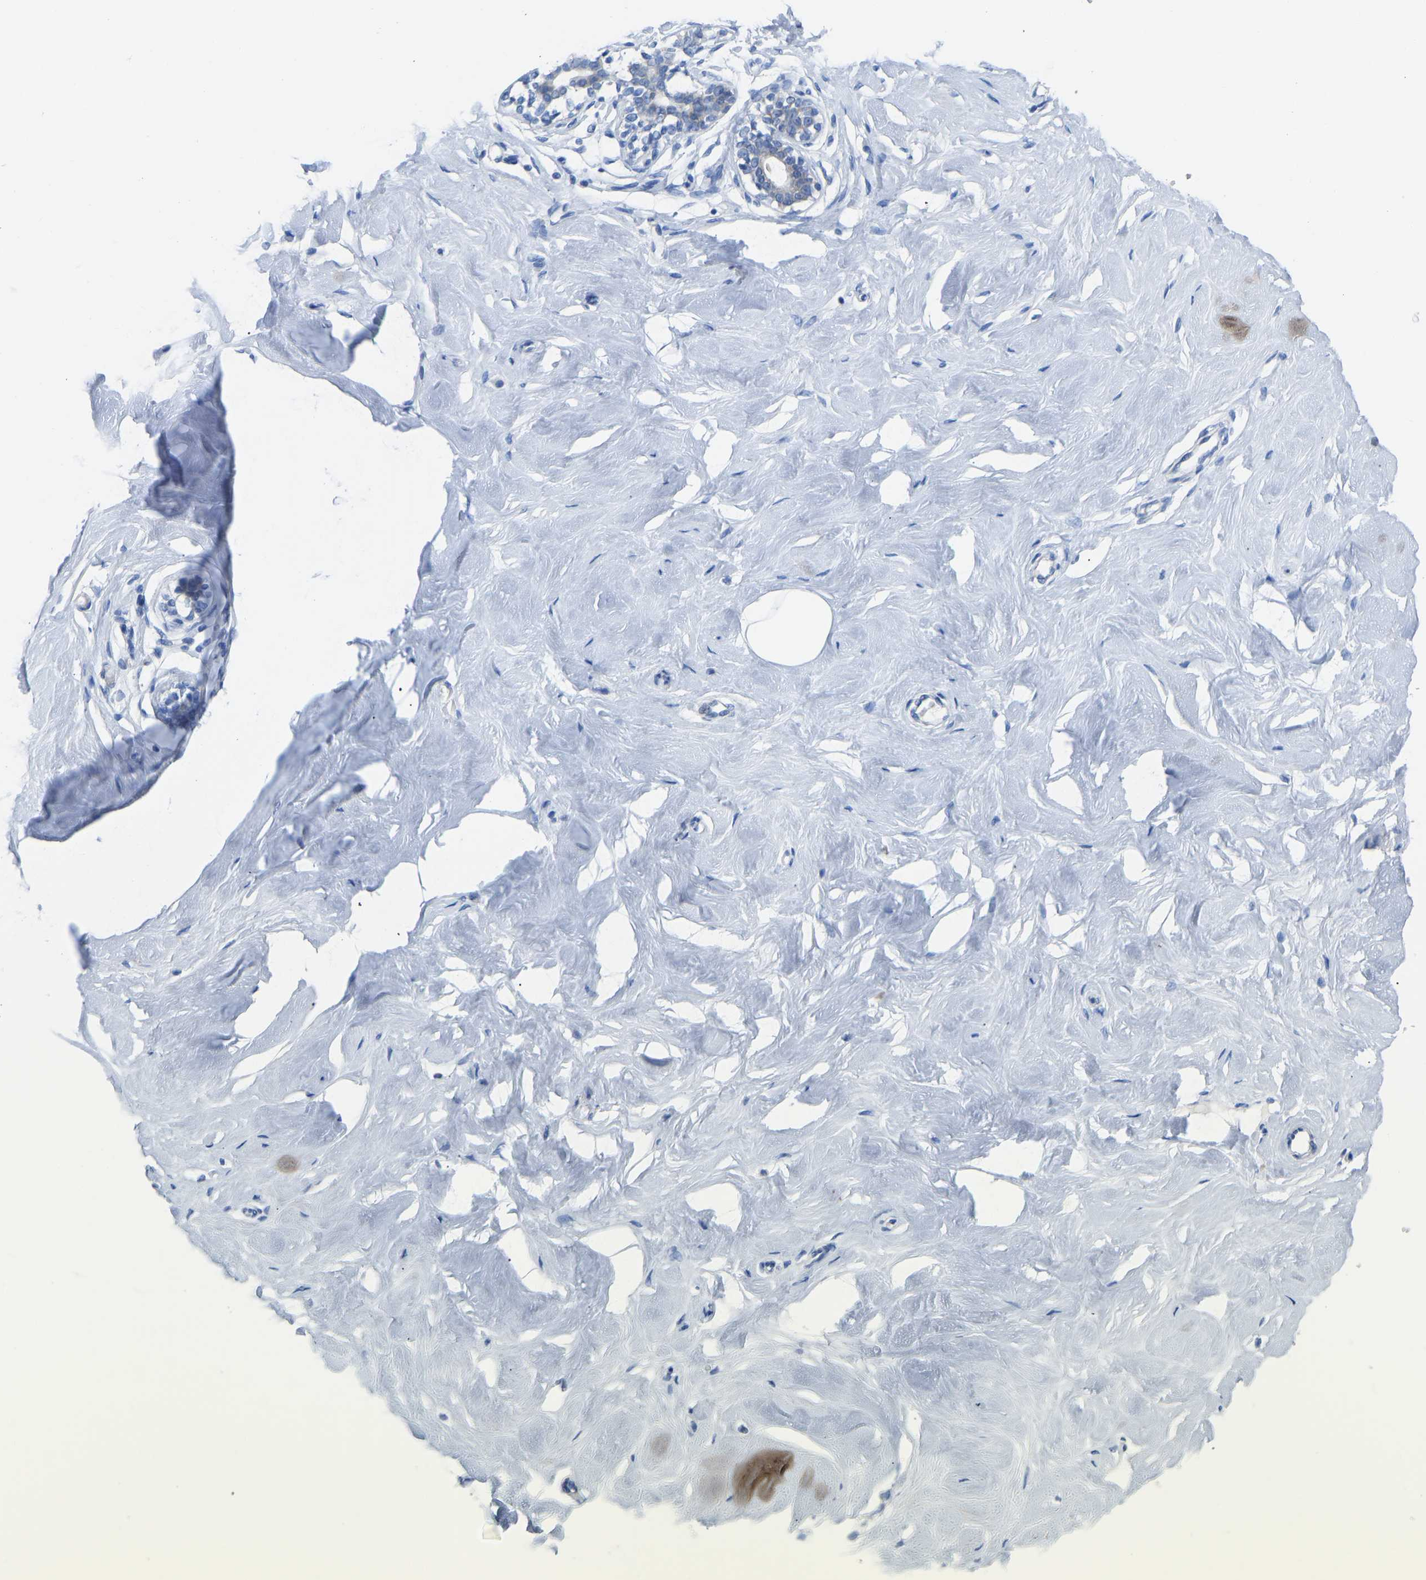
{"staining": {"intensity": "negative", "quantity": "none", "location": "none"}, "tissue": "breast", "cell_type": "Adipocytes", "image_type": "normal", "snomed": [{"axis": "morphology", "description": "Normal tissue, NOS"}, {"axis": "topography", "description": "Breast"}], "caption": "There is no significant expression in adipocytes of breast. The staining was performed using DAB (3,3'-diaminobenzidine) to visualize the protein expression in brown, while the nuclei were stained in blue with hematoxylin (Magnification: 20x).", "gene": "OLIG2", "patient": {"sex": "female", "age": 23}}